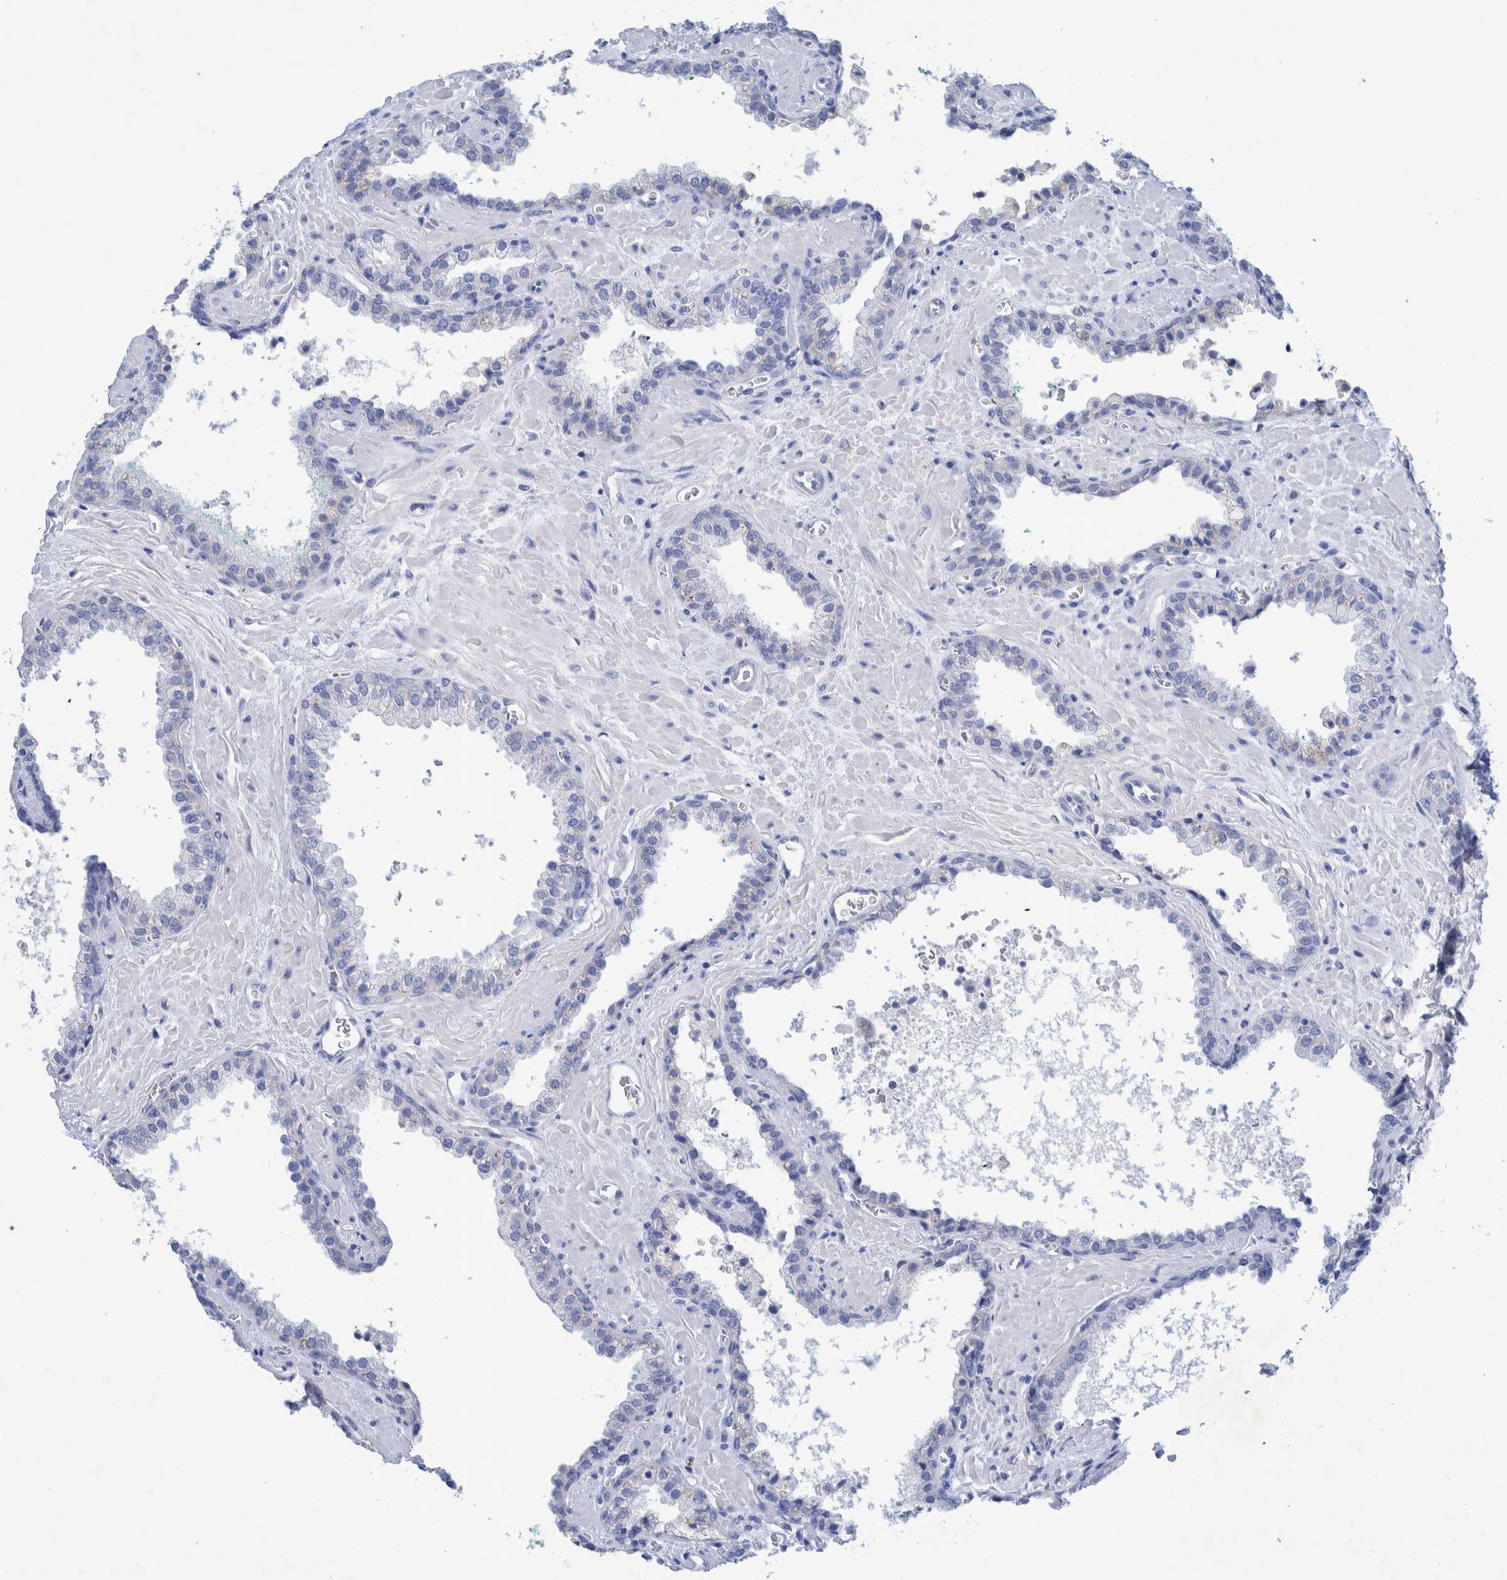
{"staining": {"intensity": "negative", "quantity": "none", "location": "none"}, "tissue": "prostate cancer", "cell_type": "Tumor cells", "image_type": "cancer", "snomed": [{"axis": "morphology", "description": "Adenocarcinoma, Low grade"}, {"axis": "topography", "description": "Prostate"}], "caption": "The immunohistochemistry micrograph has no significant staining in tumor cells of prostate cancer (adenocarcinoma (low-grade)) tissue.", "gene": "PERP", "patient": {"sex": "male", "age": 71}}